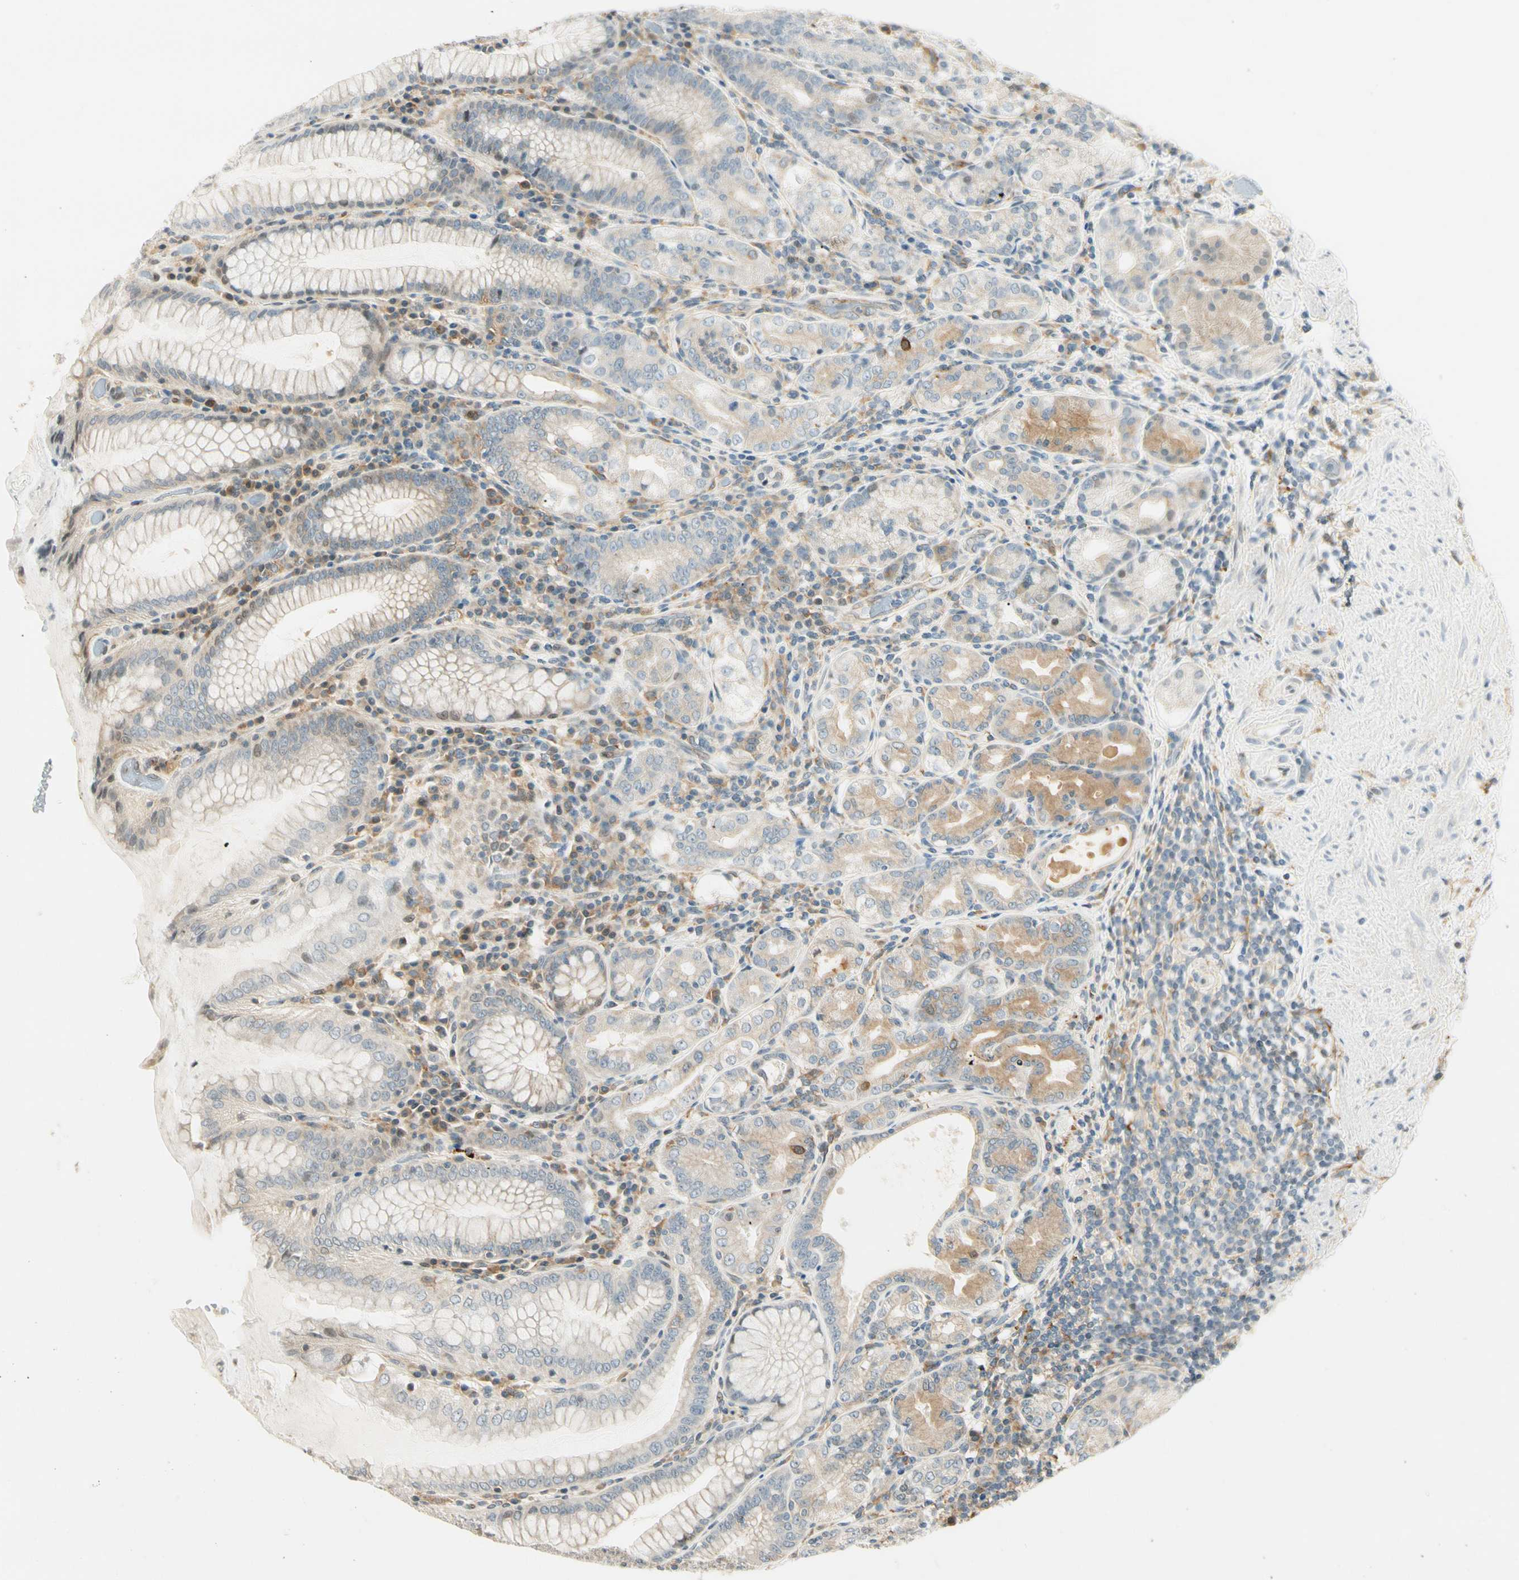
{"staining": {"intensity": "weak", "quantity": "25%-75%", "location": "cytoplasmic/membranous"}, "tissue": "stomach", "cell_type": "Glandular cells", "image_type": "normal", "snomed": [{"axis": "morphology", "description": "Normal tissue, NOS"}, {"axis": "topography", "description": "Stomach, lower"}], "caption": "Glandular cells demonstrate low levels of weak cytoplasmic/membranous positivity in approximately 25%-75% of cells in normal human stomach.", "gene": "FNDC3B", "patient": {"sex": "female", "age": 76}}